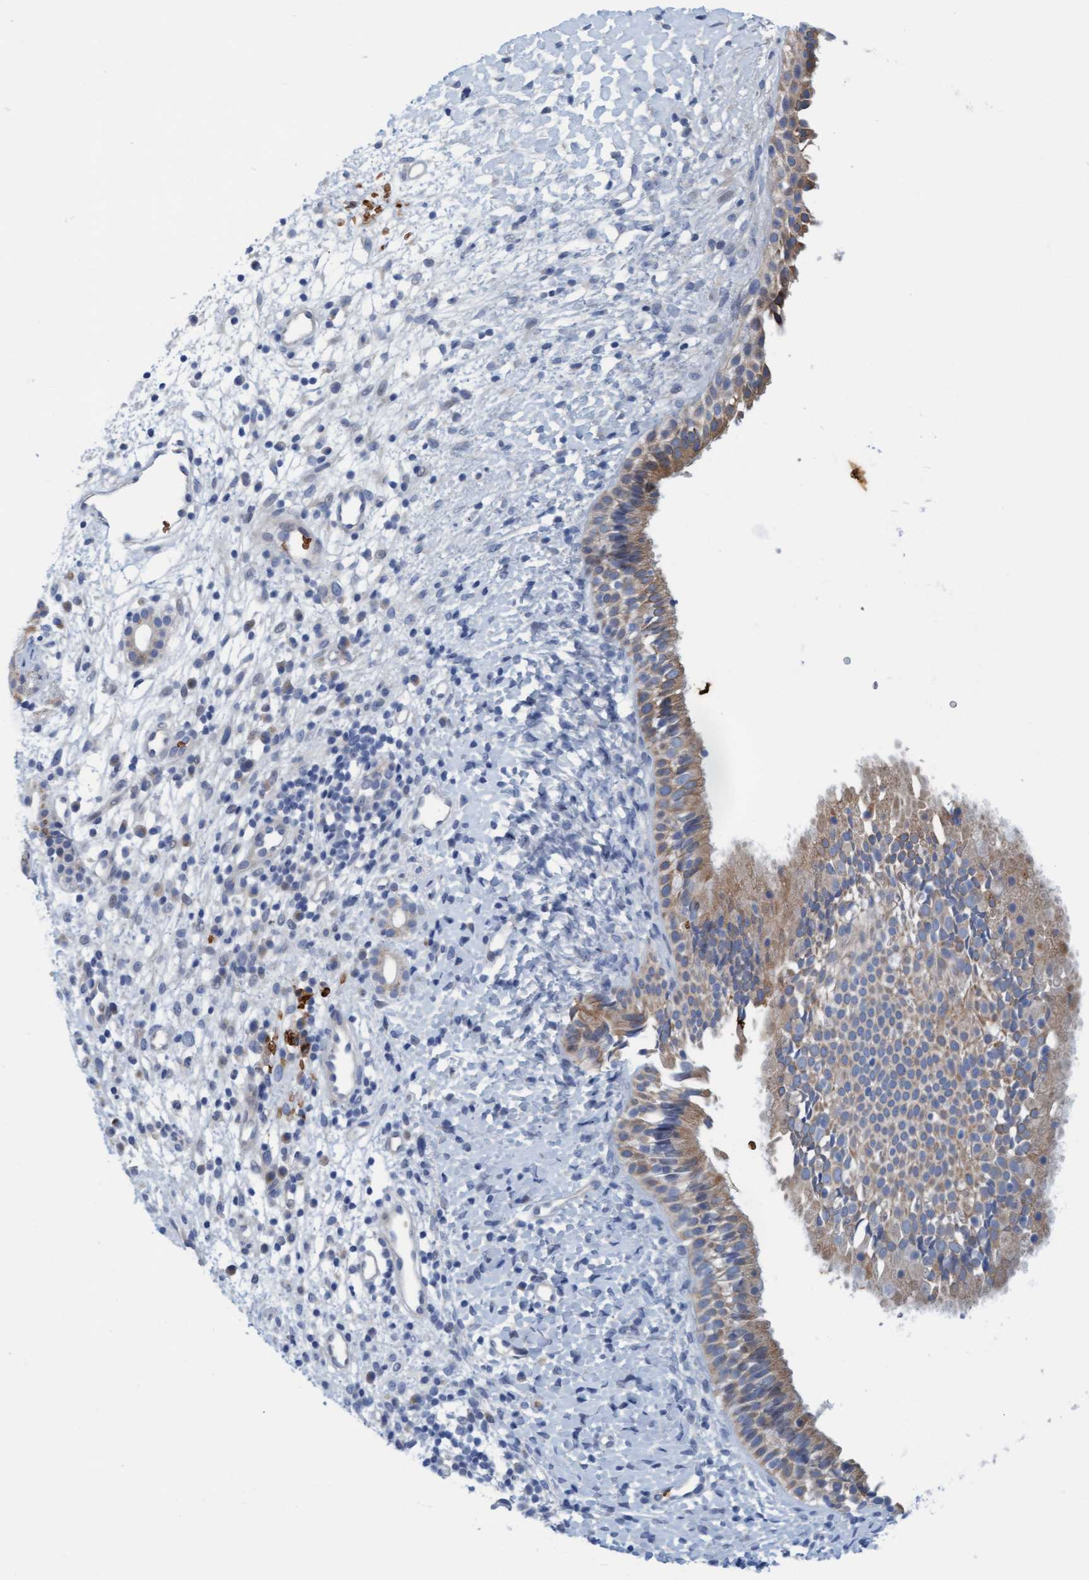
{"staining": {"intensity": "weak", "quantity": "25%-75%", "location": "cytoplasmic/membranous"}, "tissue": "nasopharynx", "cell_type": "Respiratory epithelial cells", "image_type": "normal", "snomed": [{"axis": "morphology", "description": "Normal tissue, NOS"}, {"axis": "topography", "description": "Nasopharynx"}], "caption": "The image demonstrates a brown stain indicating the presence of a protein in the cytoplasmic/membranous of respiratory epithelial cells in nasopharynx.", "gene": "P2RX5", "patient": {"sex": "male", "age": 22}}